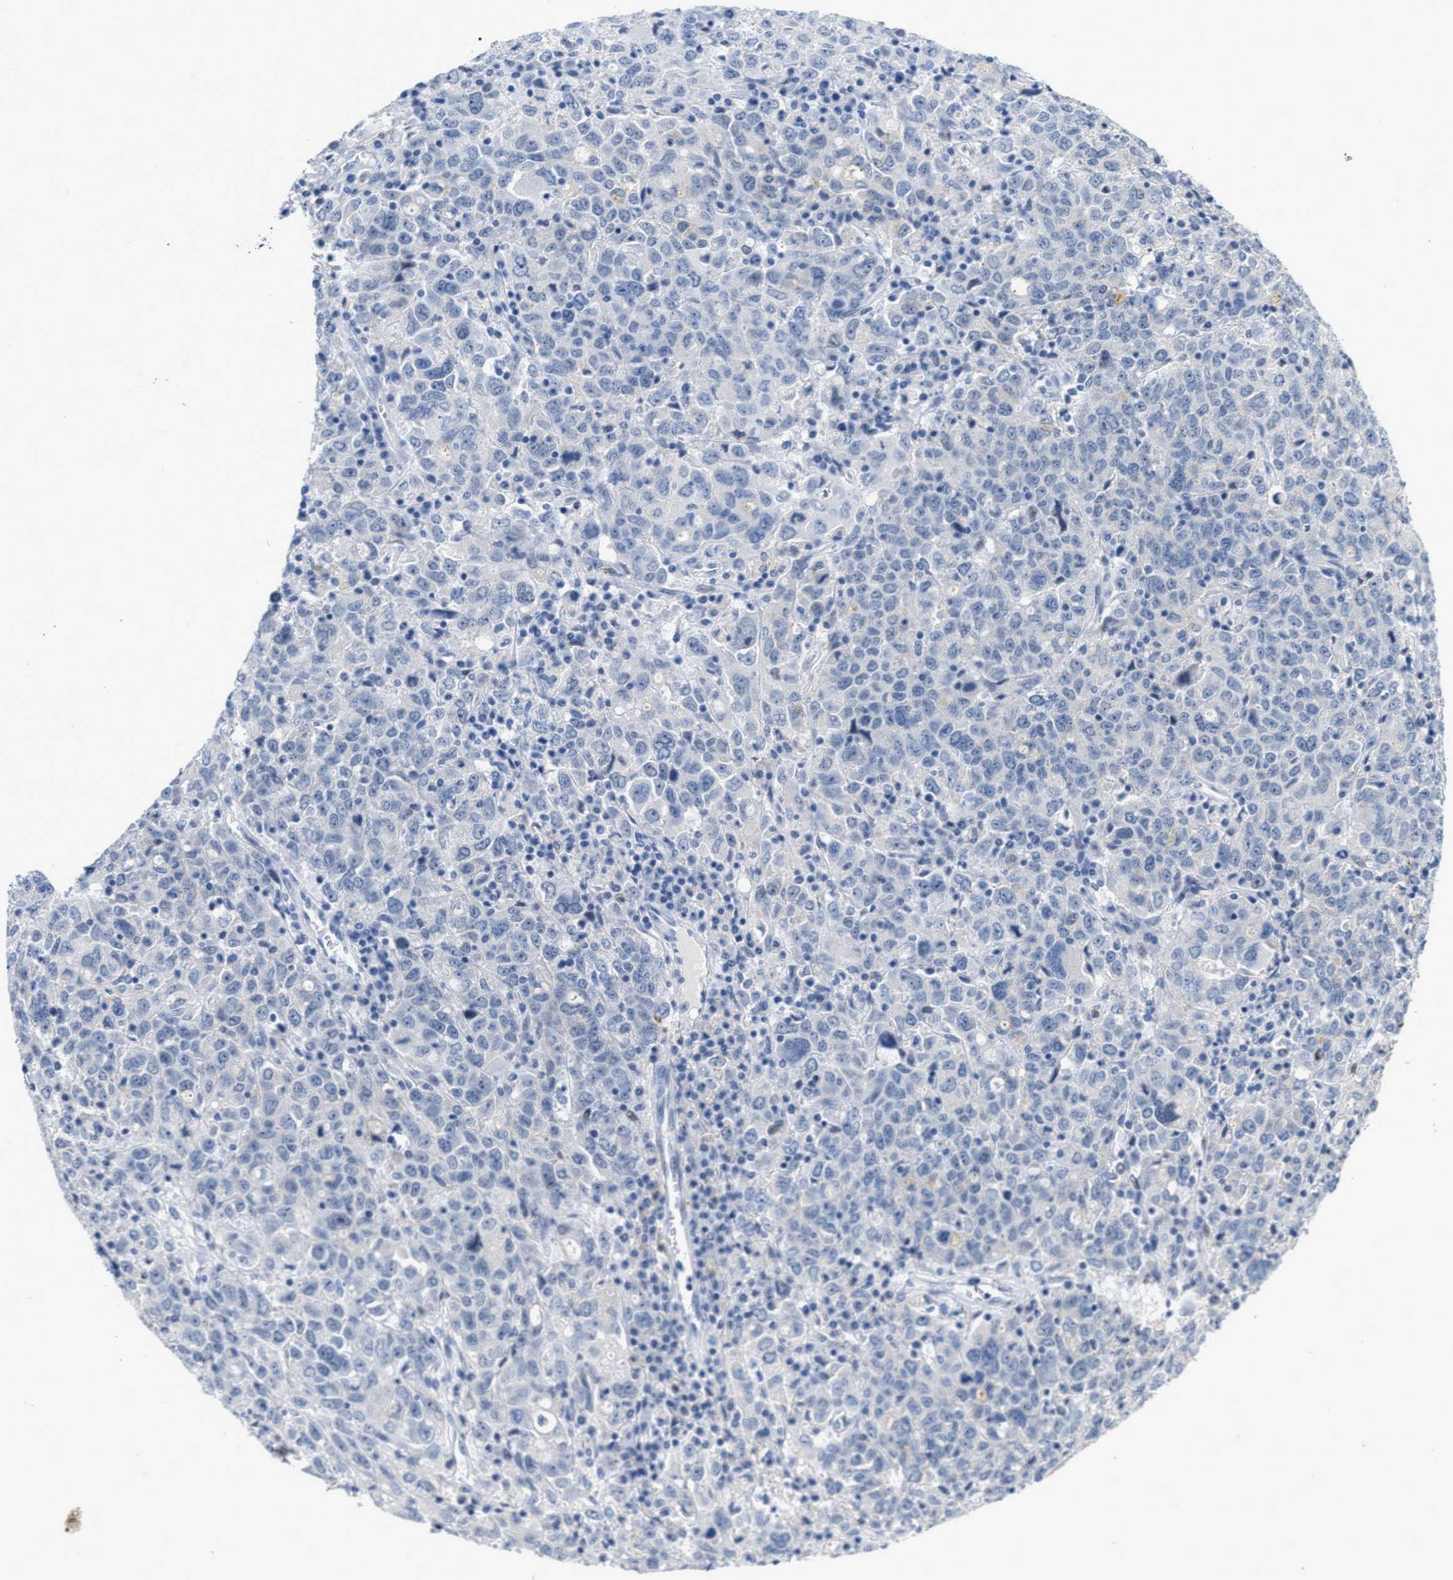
{"staining": {"intensity": "negative", "quantity": "none", "location": "none"}, "tissue": "ovarian cancer", "cell_type": "Tumor cells", "image_type": "cancer", "snomed": [{"axis": "morphology", "description": "Carcinoma, endometroid"}, {"axis": "topography", "description": "Ovary"}], "caption": "Ovarian endometroid carcinoma stained for a protein using immunohistochemistry exhibits no positivity tumor cells.", "gene": "NFIX", "patient": {"sex": "female", "age": 62}}